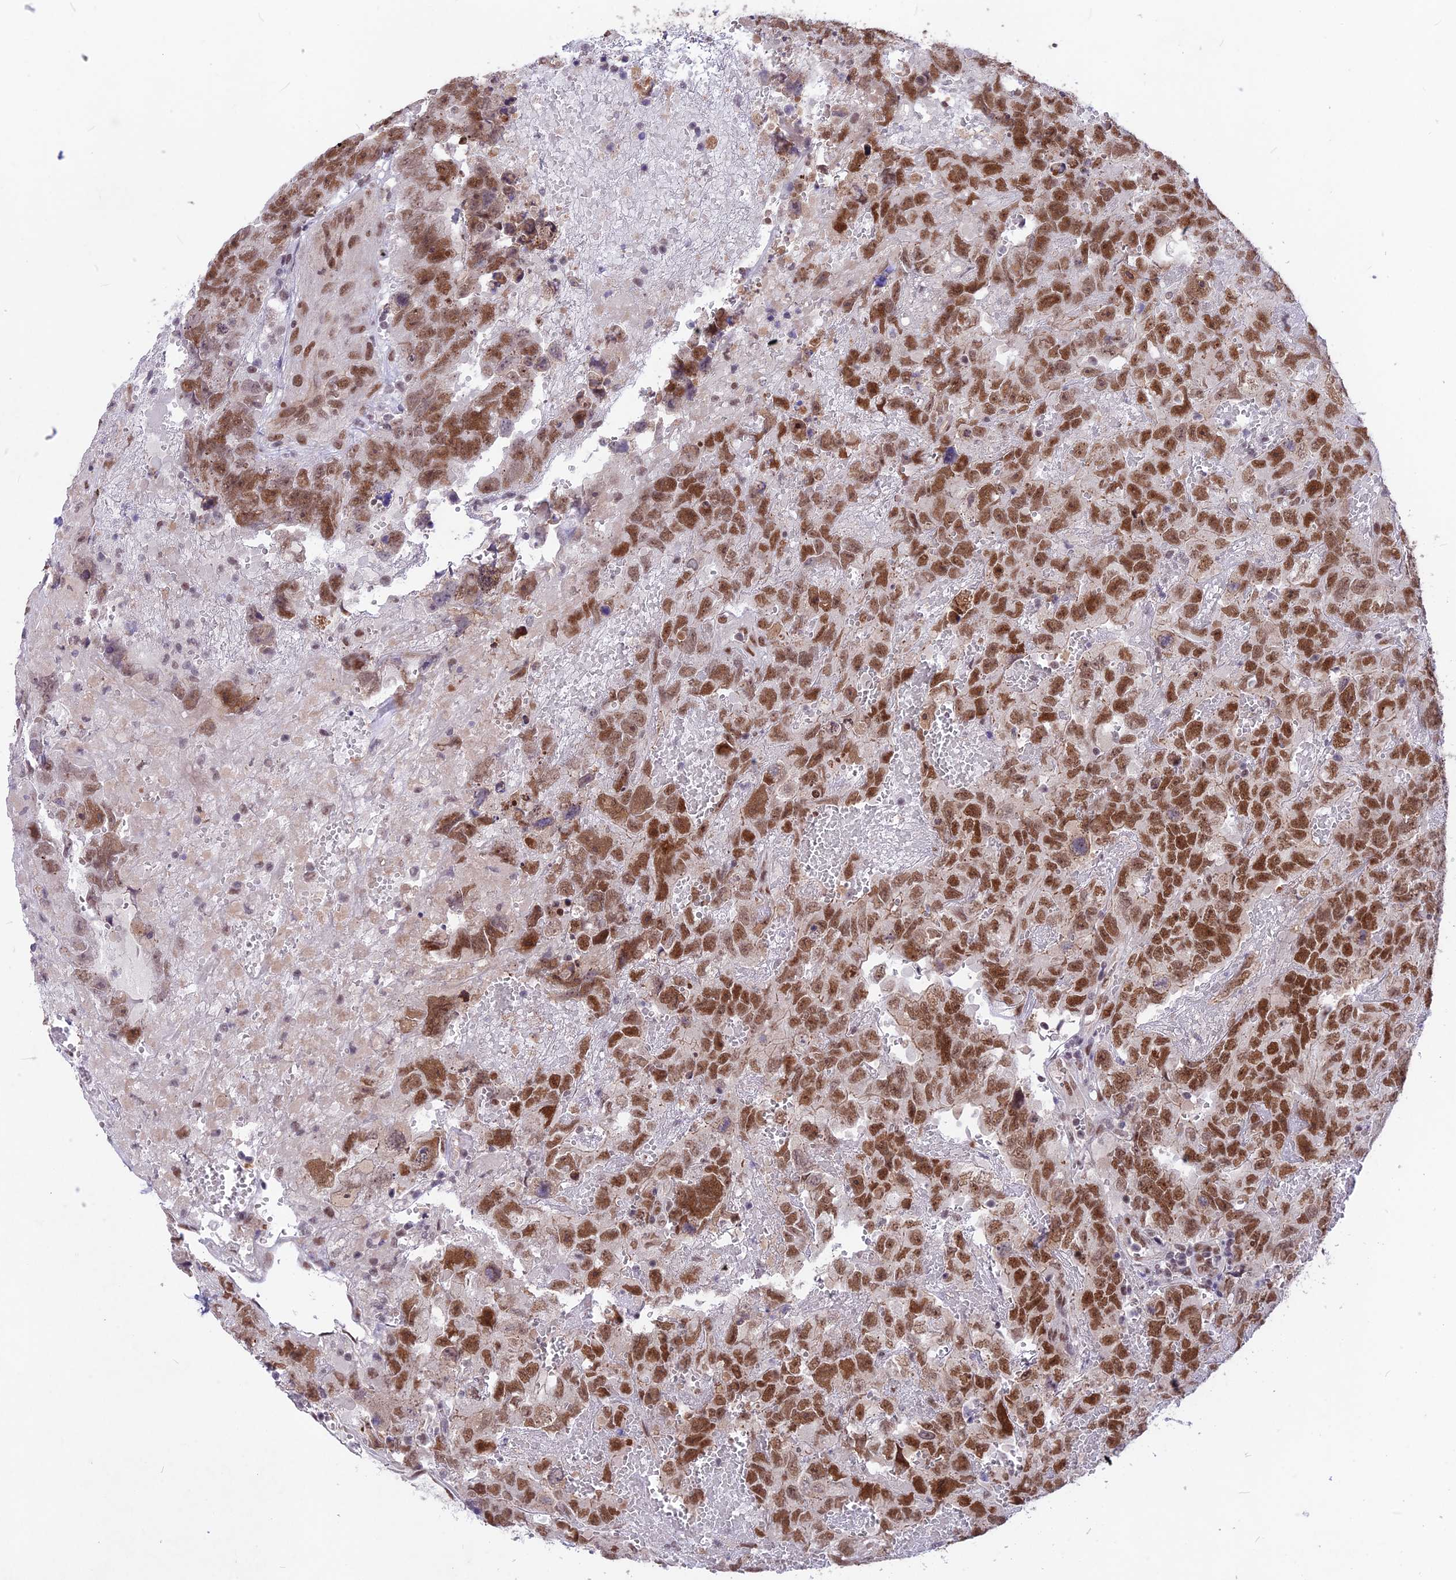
{"staining": {"intensity": "moderate", "quantity": ">75%", "location": "nuclear"}, "tissue": "testis cancer", "cell_type": "Tumor cells", "image_type": "cancer", "snomed": [{"axis": "morphology", "description": "Carcinoma, Embryonal, NOS"}, {"axis": "topography", "description": "Testis"}], "caption": "Testis cancer stained with a brown dye exhibits moderate nuclear positive expression in approximately >75% of tumor cells.", "gene": "DIS3", "patient": {"sex": "male", "age": 45}}